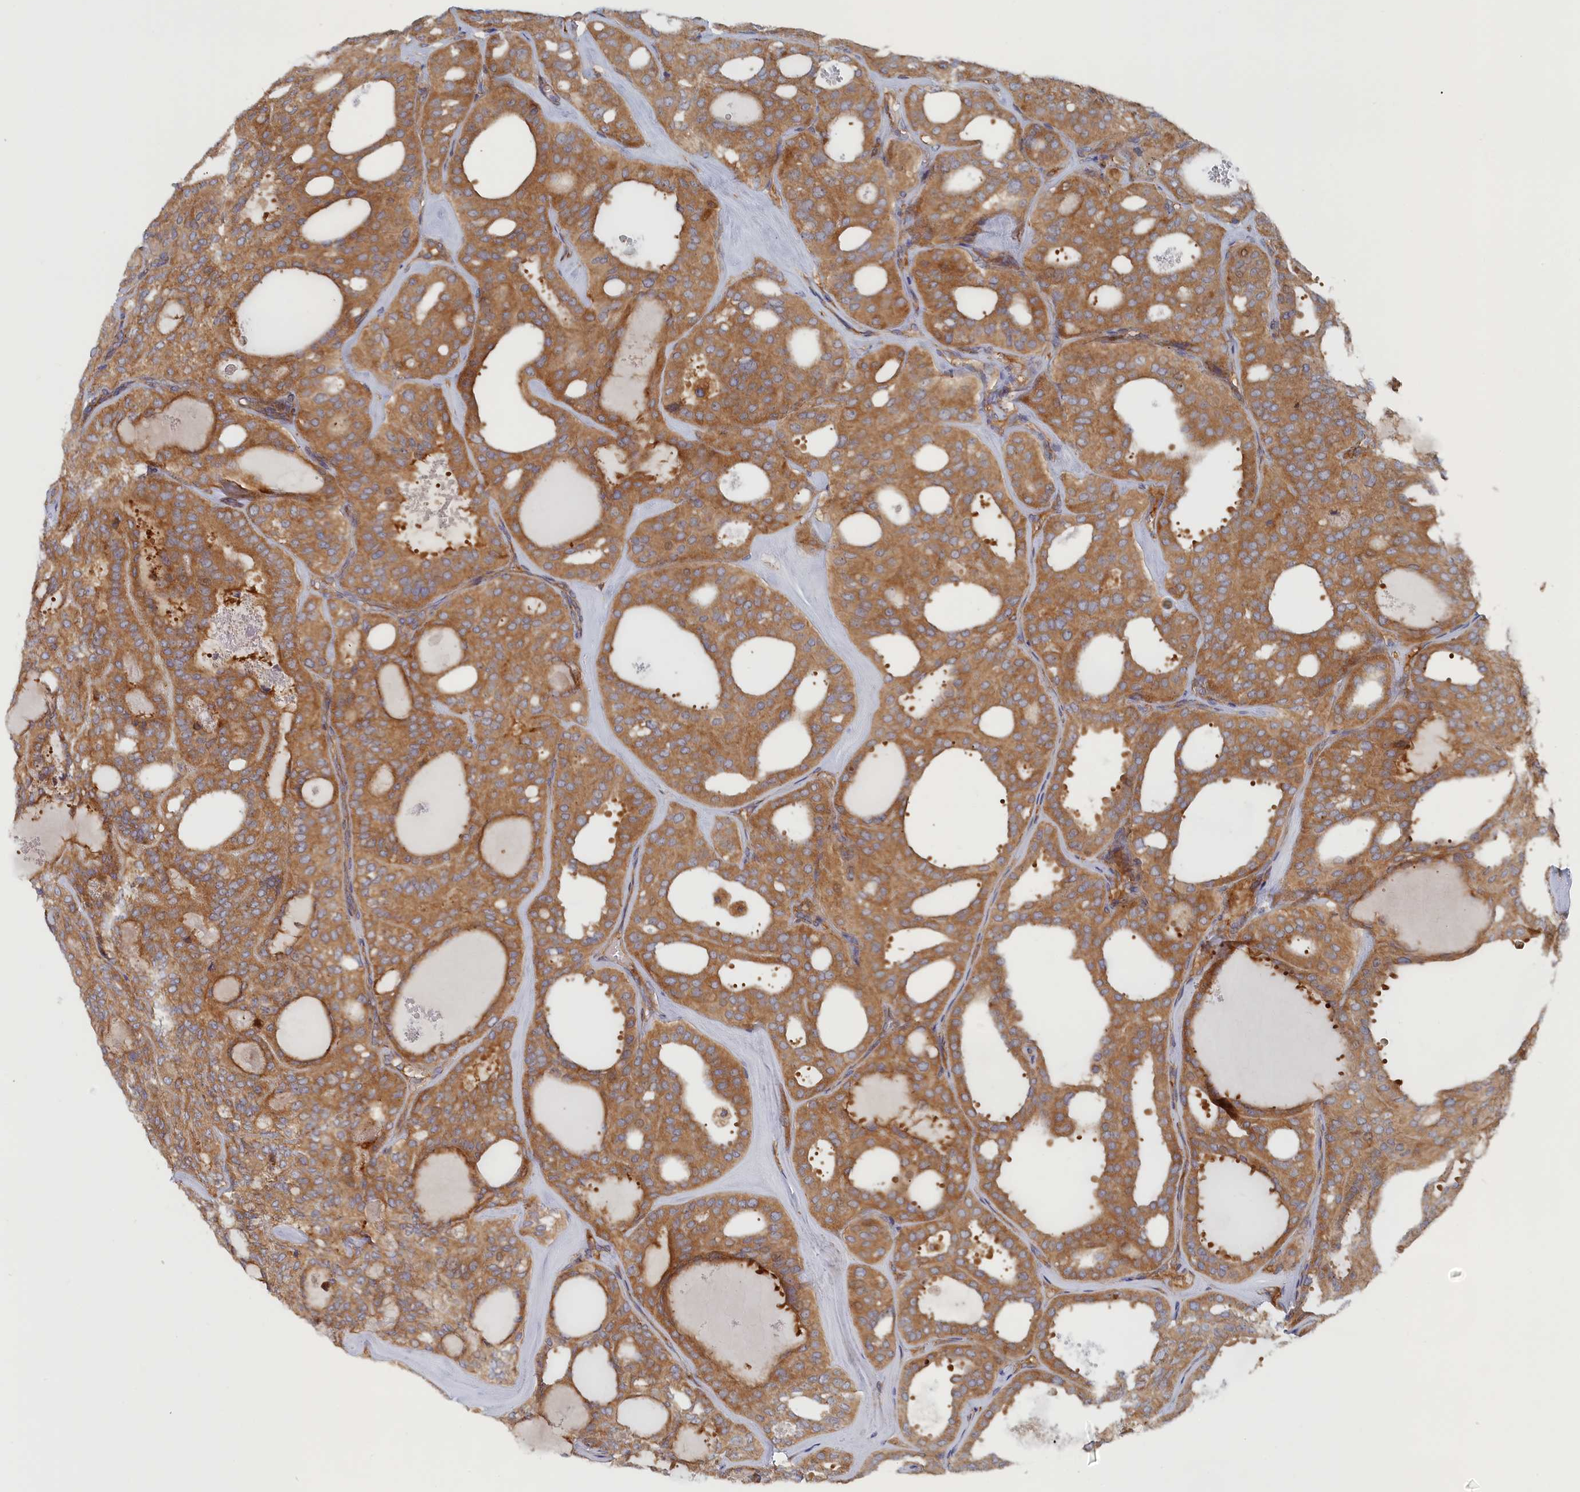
{"staining": {"intensity": "moderate", "quantity": ">75%", "location": "cytoplasmic/membranous"}, "tissue": "thyroid cancer", "cell_type": "Tumor cells", "image_type": "cancer", "snomed": [{"axis": "morphology", "description": "Follicular adenoma carcinoma, NOS"}, {"axis": "topography", "description": "Thyroid gland"}], "caption": "Thyroid follicular adenoma carcinoma stained with a brown dye exhibits moderate cytoplasmic/membranous positive expression in approximately >75% of tumor cells.", "gene": "TMEM196", "patient": {"sex": "male", "age": 75}}